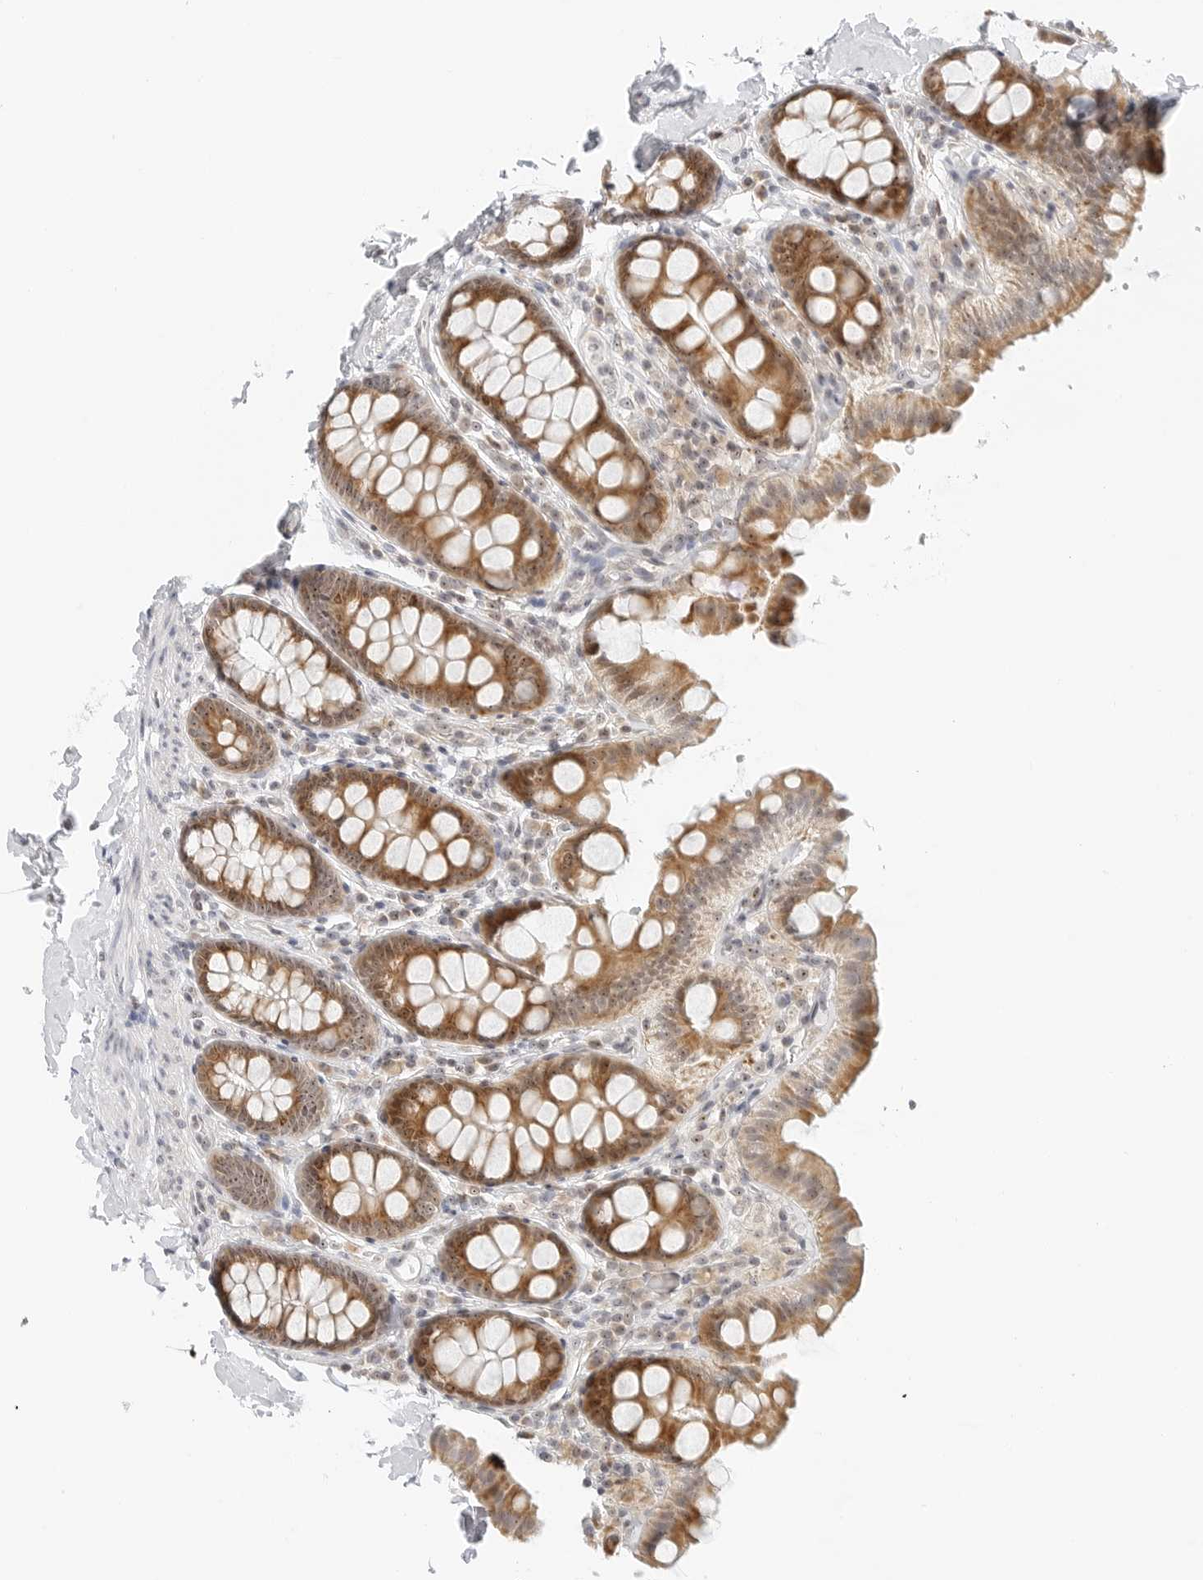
{"staining": {"intensity": "negative", "quantity": "none", "location": "none"}, "tissue": "colon", "cell_type": "Endothelial cells", "image_type": "normal", "snomed": [{"axis": "morphology", "description": "Normal tissue, NOS"}, {"axis": "topography", "description": "Colon"}, {"axis": "topography", "description": "Peripheral nerve tissue"}], "caption": "Colon was stained to show a protein in brown. There is no significant staining in endothelial cells. (Immunohistochemistry, brightfield microscopy, high magnification).", "gene": "RIMKLA", "patient": {"sex": "female", "age": 61}}